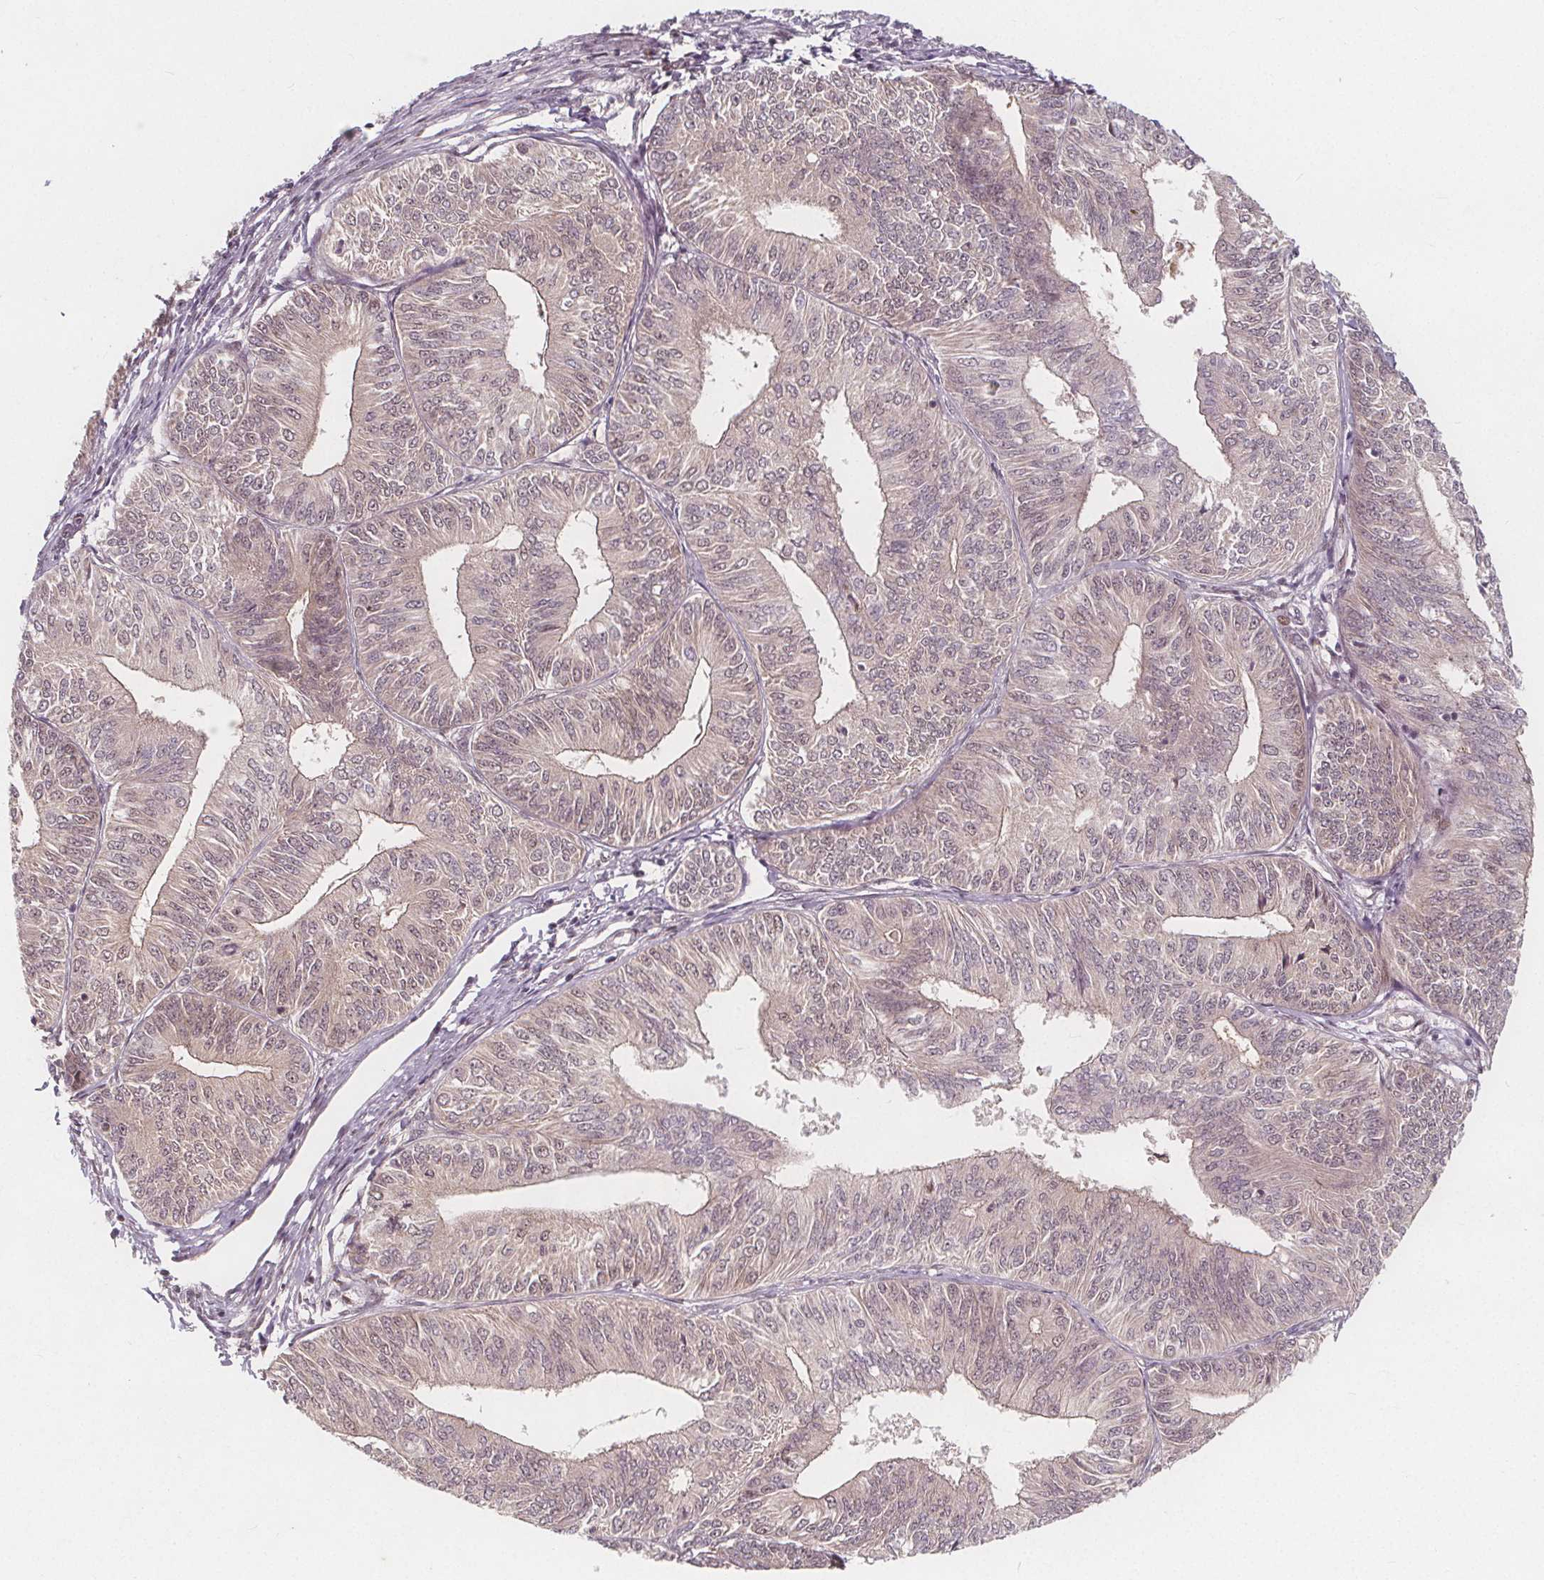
{"staining": {"intensity": "negative", "quantity": "none", "location": "none"}, "tissue": "endometrial cancer", "cell_type": "Tumor cells", "image_type": "cancer", "snomed": [{"axis": "morphology", "description": "Adenocarcinoma, NOS"}, {"axis": "topography", "description": "Endometrium"}], "caption": "DAB (3,3'-diaminobenzidine) immunohistochemical staining of human endometrial adenocarcinoma reveals no significant staining in tumor cells. (DAB (3,3'-diaminobenzidine) IHC visualized using brightfield microscopy, high magnification).", "gene": "AKT1S1", "patient": {"sex": "female", "age": 58}}